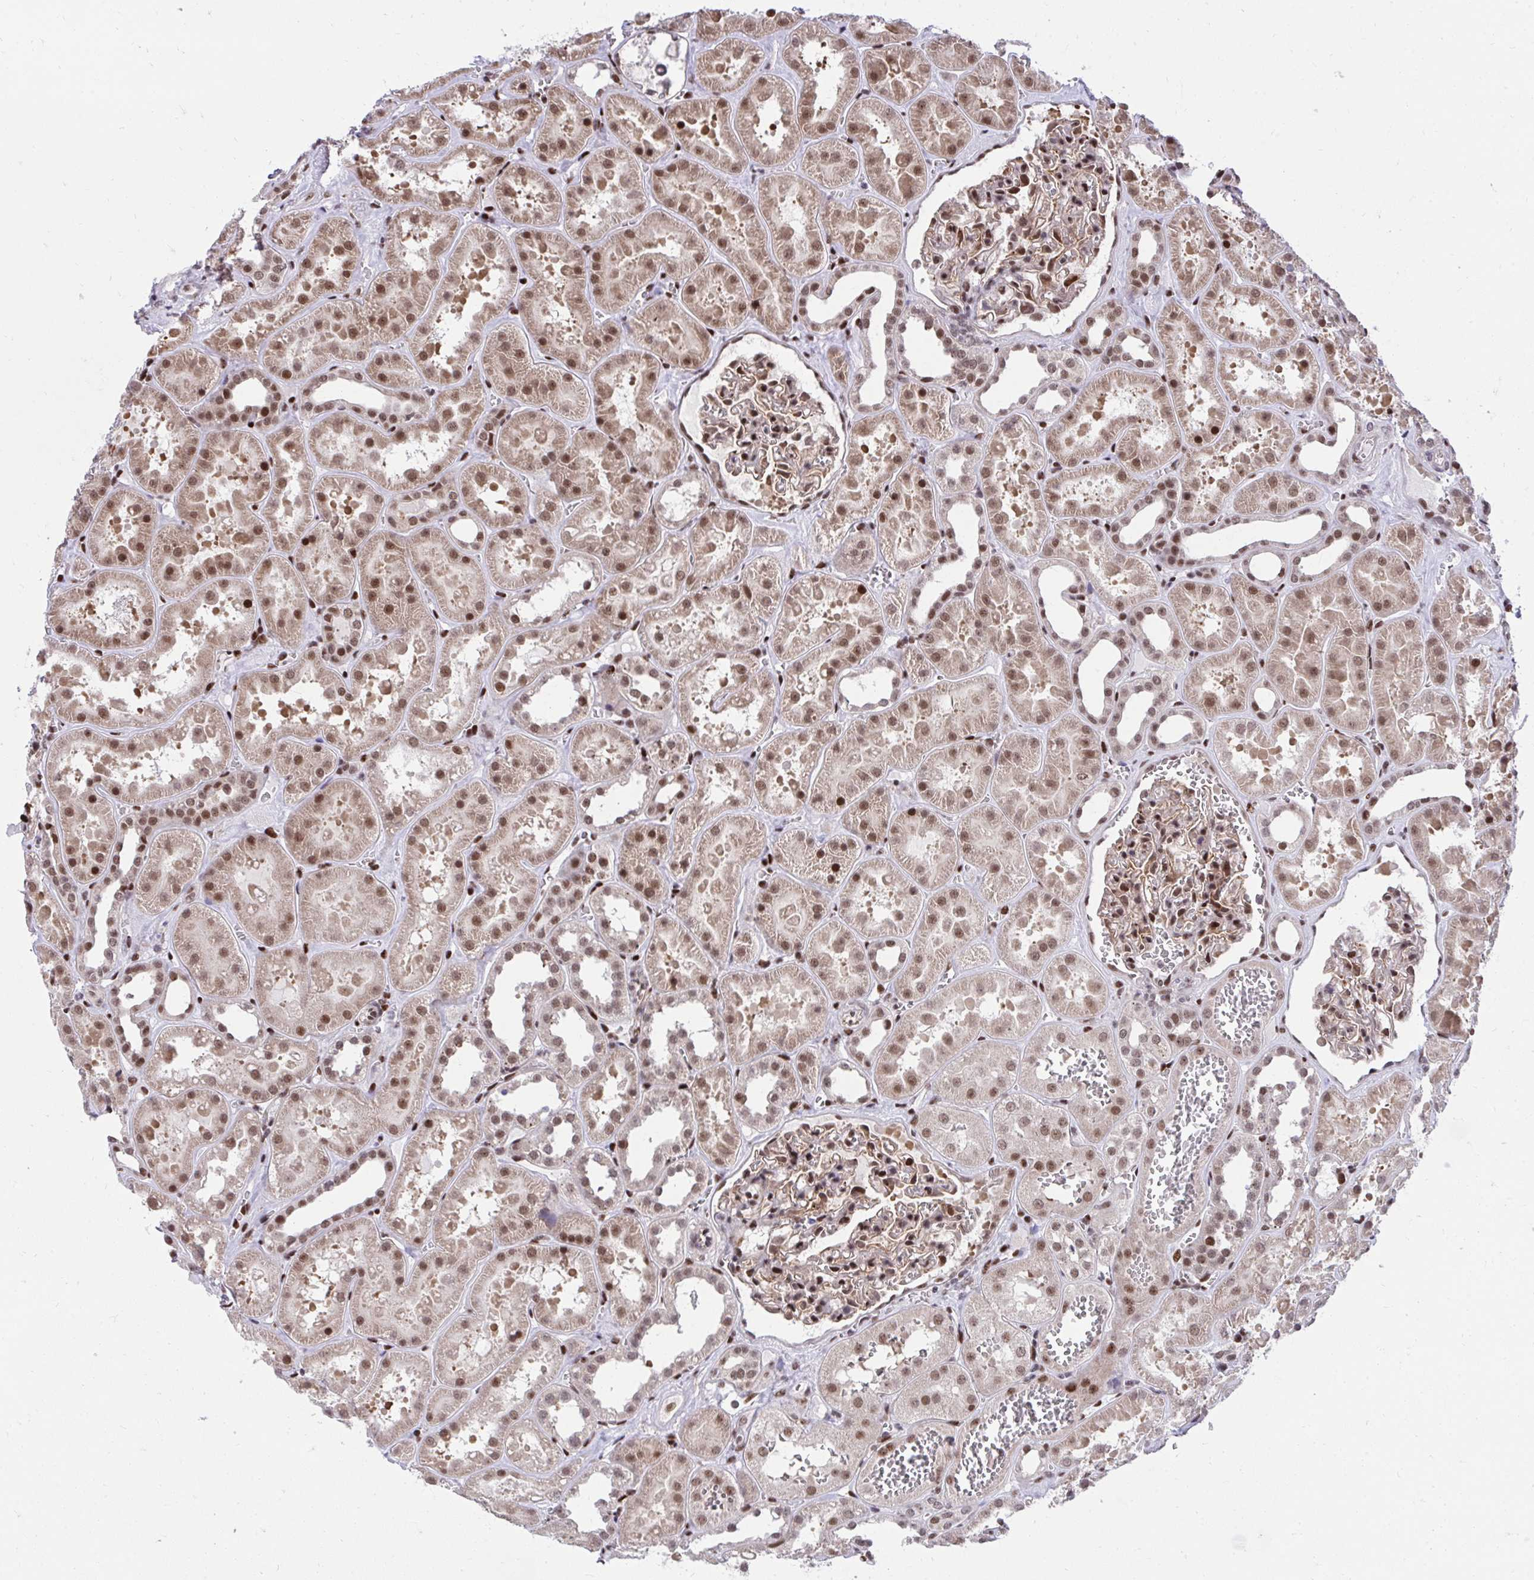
{"staining": {"intensity": "strong", "quantity": ">75%", "location": "cytoplasmic/membranous,nuclear"}, "tissue": "kidney", "cell_type": "Cells in glomeruli", "image_type": "normal", "snomed": [{"axis": "morphology", "description": "Normal tissue, NOS"}, {"axis": "topography", "description": "Kidney"}], "caption": "A micrograph of human kidney stained for a protein reveals strong cytoplasmic/membranous,nuclear brown staining in cells in glomeruli. (brown staining indicates protein expression, while blue staining denotes nuclei).", "gene": "HOXA4", "patient": {"sex": "female", "age": 41}}